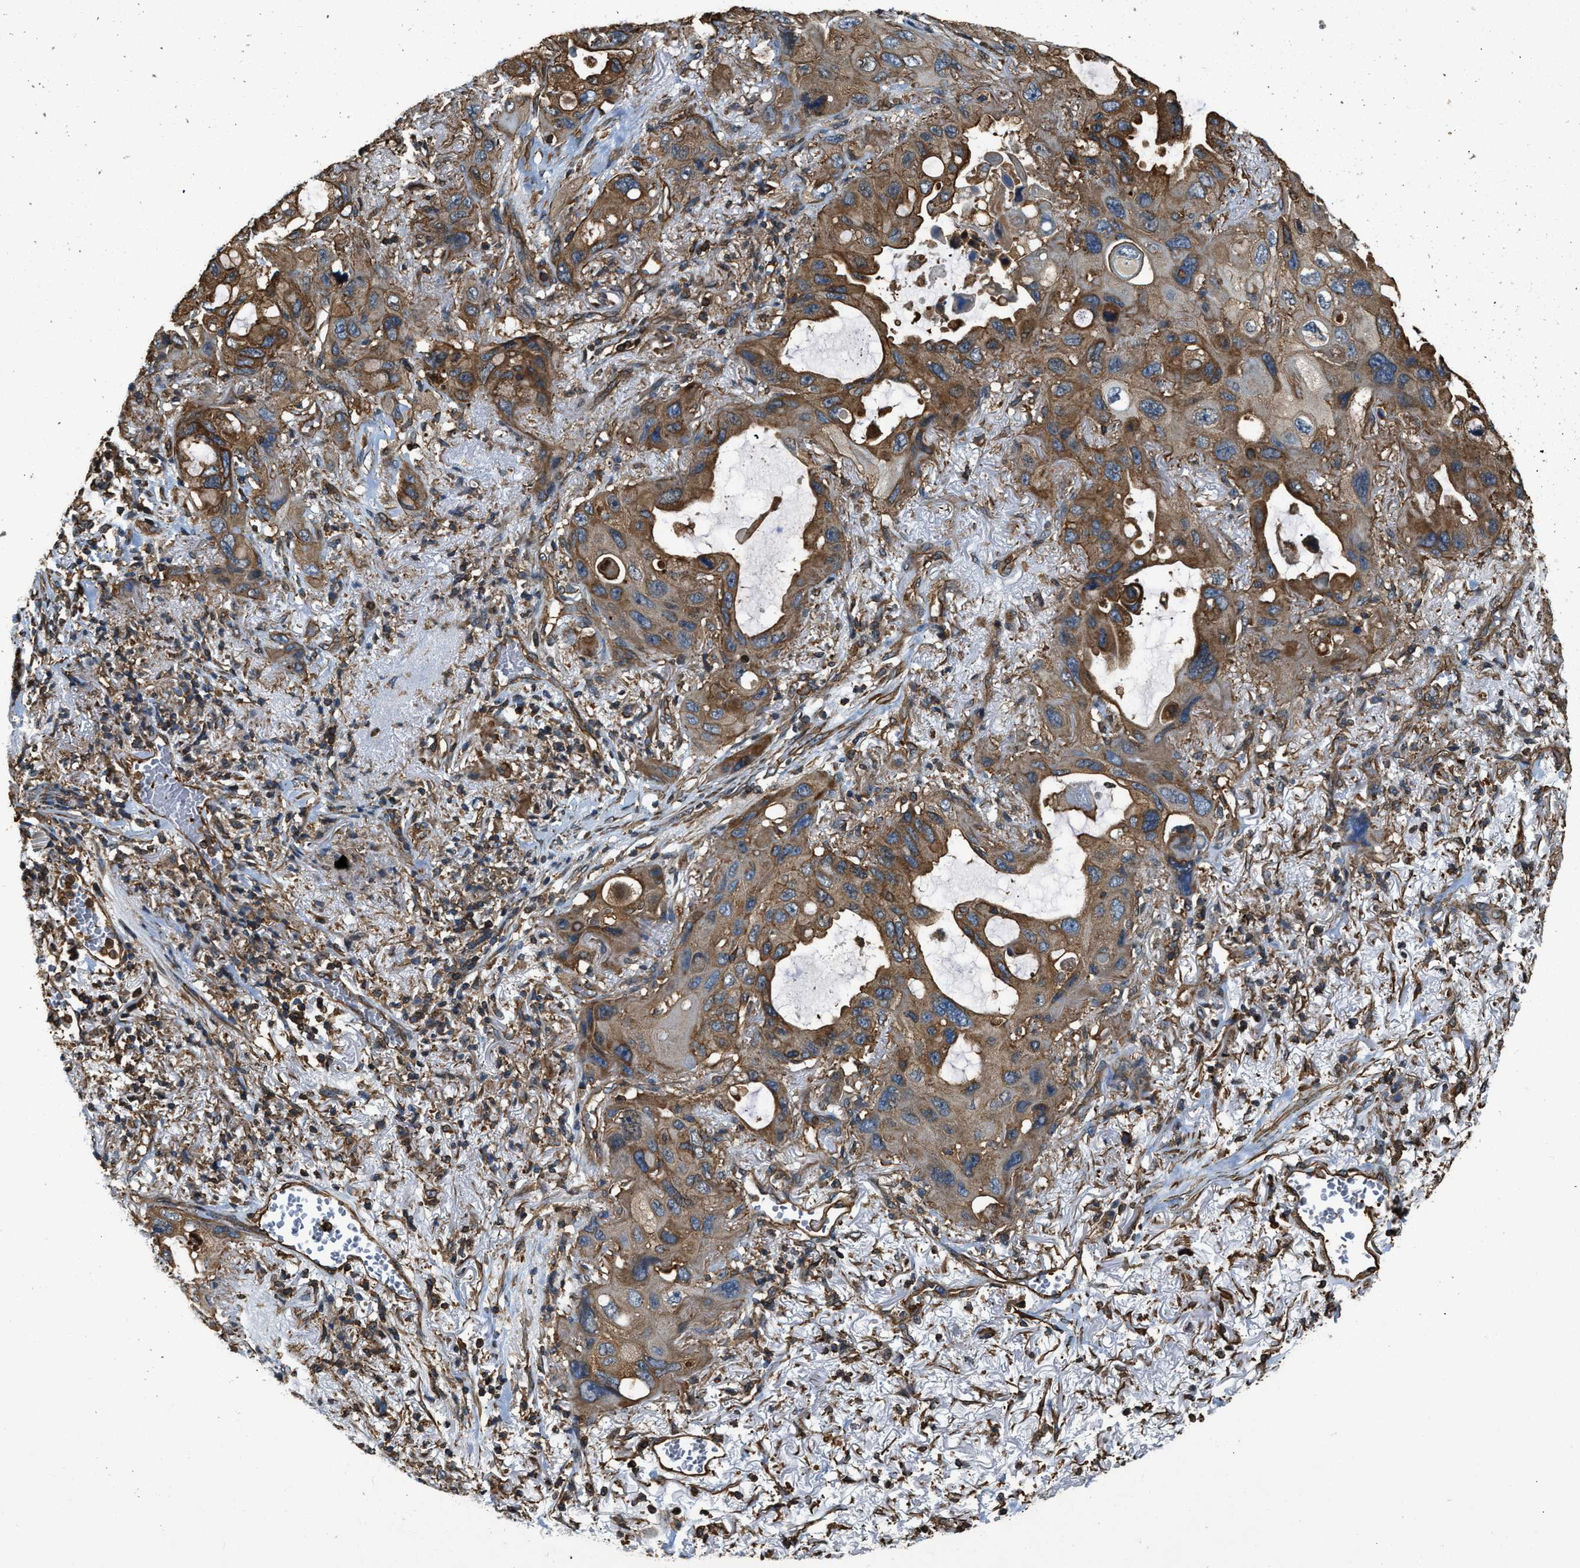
{"staining": {"intensity": "moderate", "quantity": ">75%", "location": "cytoplasmic/membranous"}, "tissue": "lung cancer", "cell_type": "Tumor cells", "image_type": "cancer", "snomed": [{"axis": "morphology", "description": "Squamous cell carcinoma, NOS"}, {"axis": "topography", "description": "Lung"}], "caption": "Lung squamous cell carcinoma stained with DAB (3,3'-diaminobenzidine) immunohistochemistry (IHC) shows medium levels of moderate cytoplasmic/membranous expression in approximately >75% of tumor cells.", "gene": "YARS1", "patient": {"sex": "female", "age": 73}}